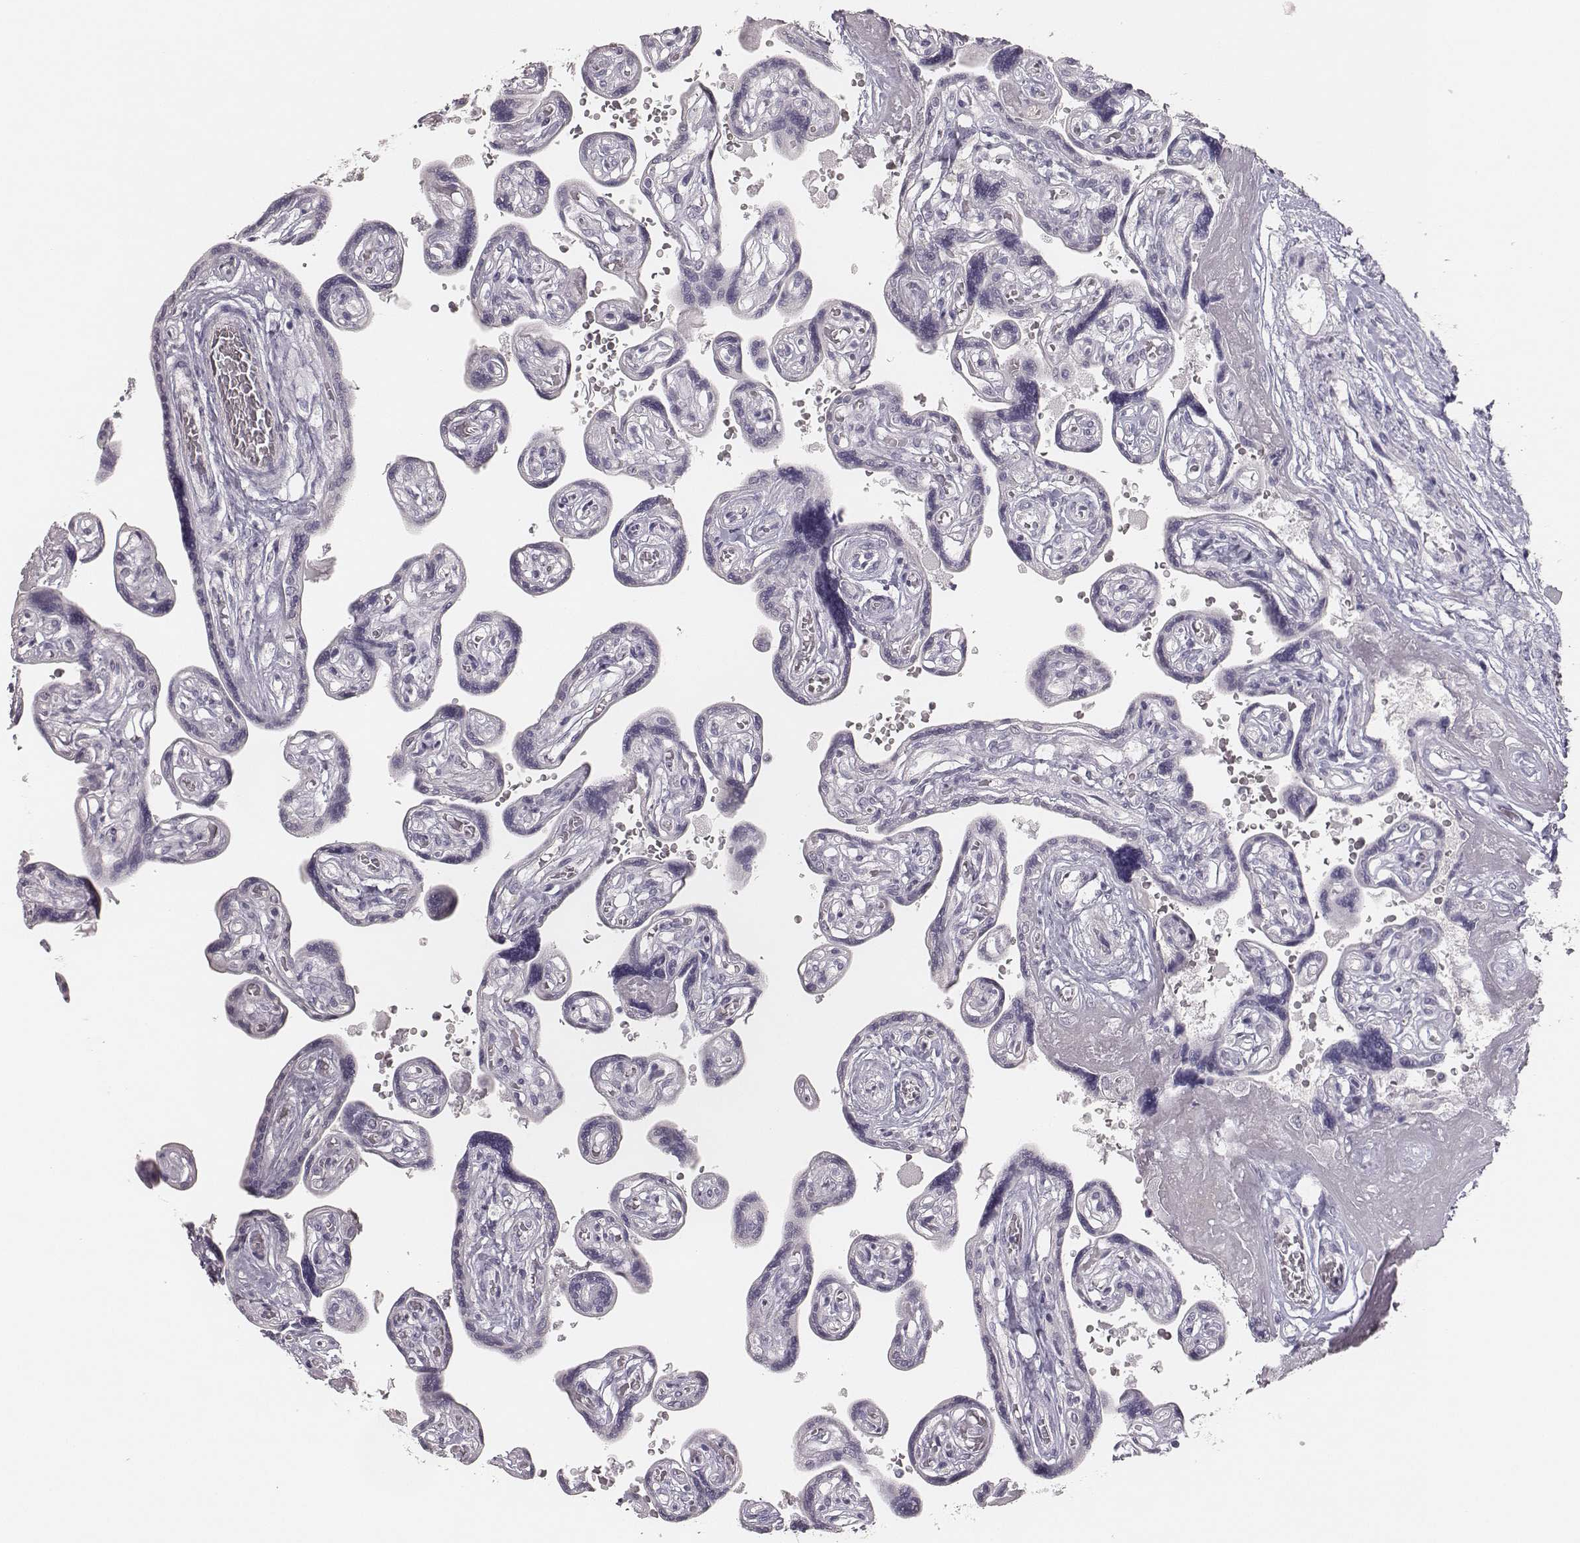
{"staining": {"intensity": "negative", "quantity": "none", "location": "none"}, "tissue": "placenta", "cell_type": "Decidual cells", "image_type": "normal", "snomed": [{"axis": "morphology", "description": "Normal tissue, NOS"}, {"axis": "topography", "description": "Placenta"}], "caption": "Immunohistochemical staining of normal human placenta shows no significant staining in decidual cells. (DAB (3,3'-diaminobenzidine) IHC with hematoxylin counter stain).", "gene": "MYH6", "patient": {"sex": "female", "age": 32}}